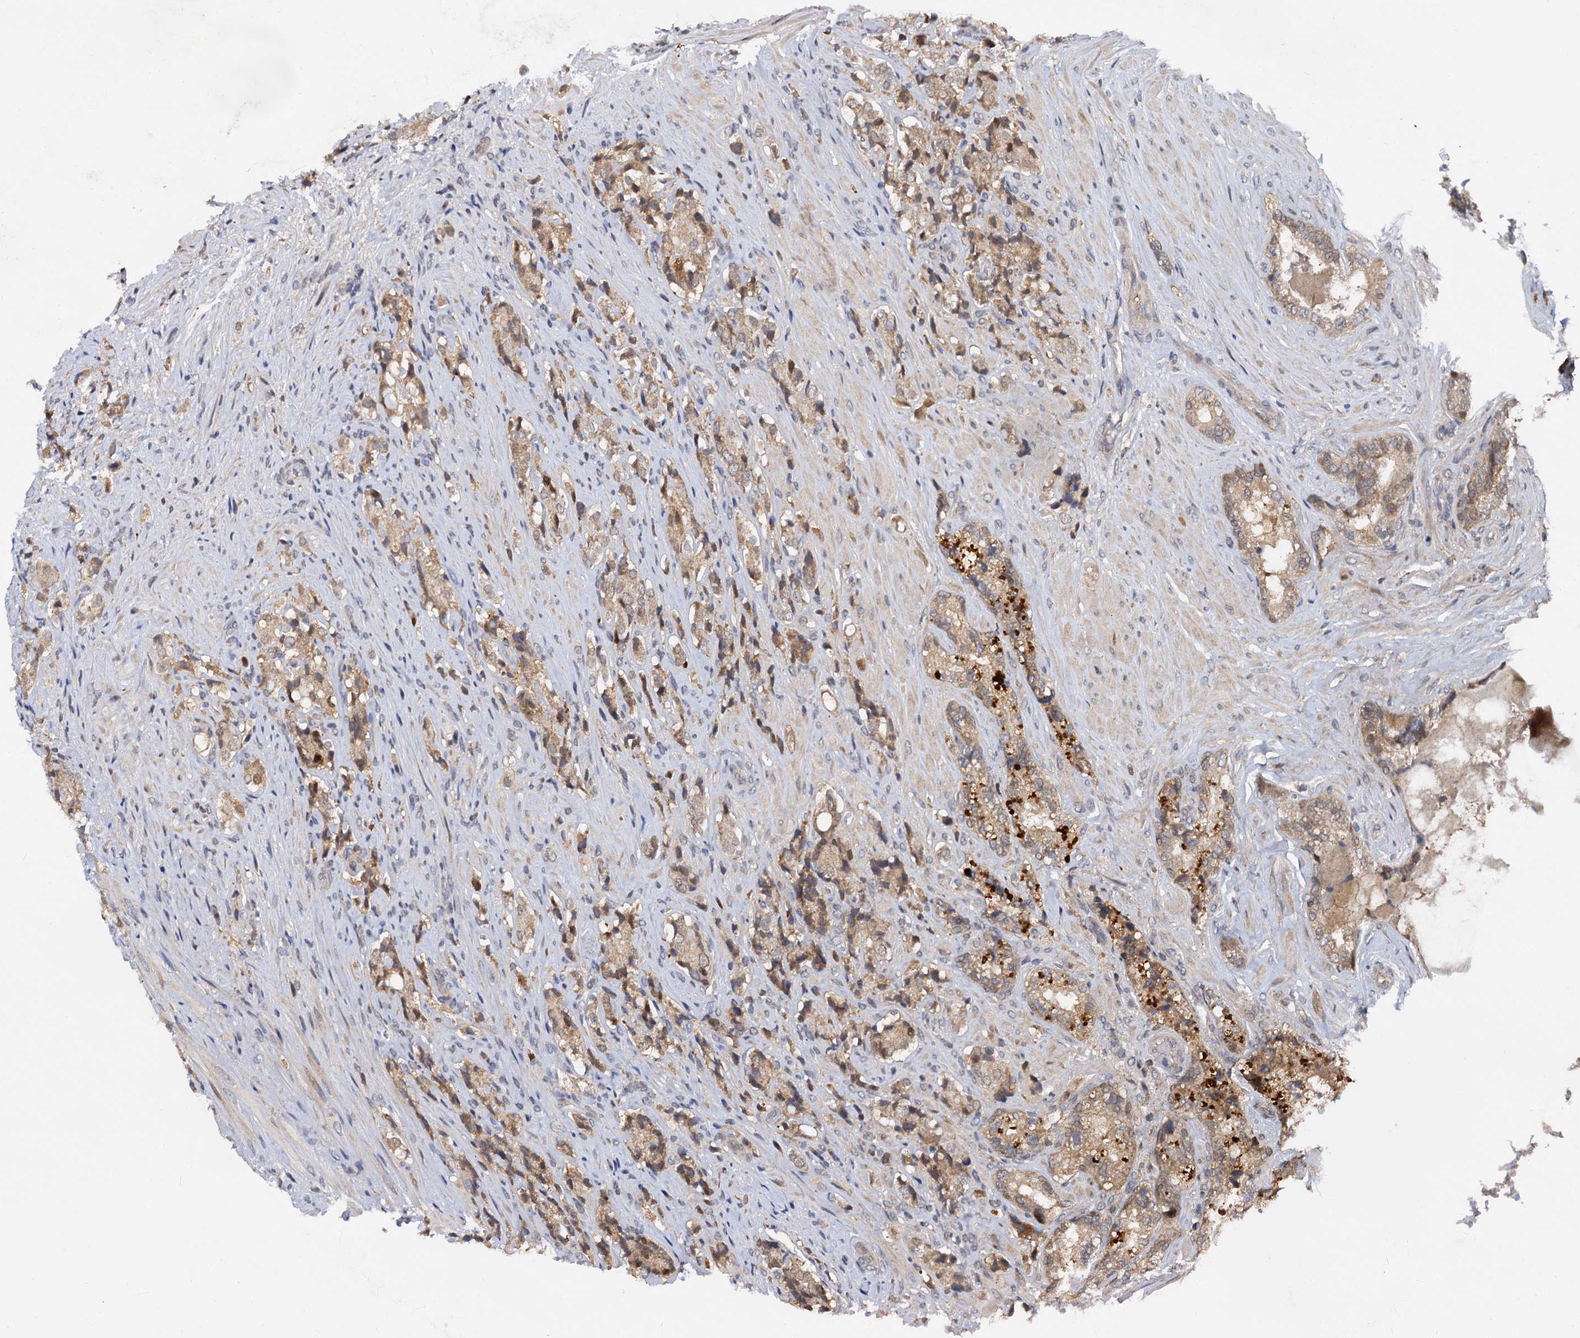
{"staining": {"intensity": "weak", "quantity": ">75%", "location": "cytoplasmic/membranous"}, "tissue": "prostate cancer", "cell_type": "Tumor cells", "image_type": "cancer", "snomed": [{"axis": "morphology", "description": "Adenocarcinoma, High grade"}, {"axis": "topography", "description": "Prostate"}], "caption": "A brown stain highlights weak cytoplasmic/membranous expression of a protein in human adenocarcinoma (high-grade) (prostate) tumor cells. The staining is performed using DAB brown chromogen to label protein expression. The nuclei are counter-stained blue using hematoxylin.", "gene": "SELENOP", "patient": {"sex": "male", "age": 65}}